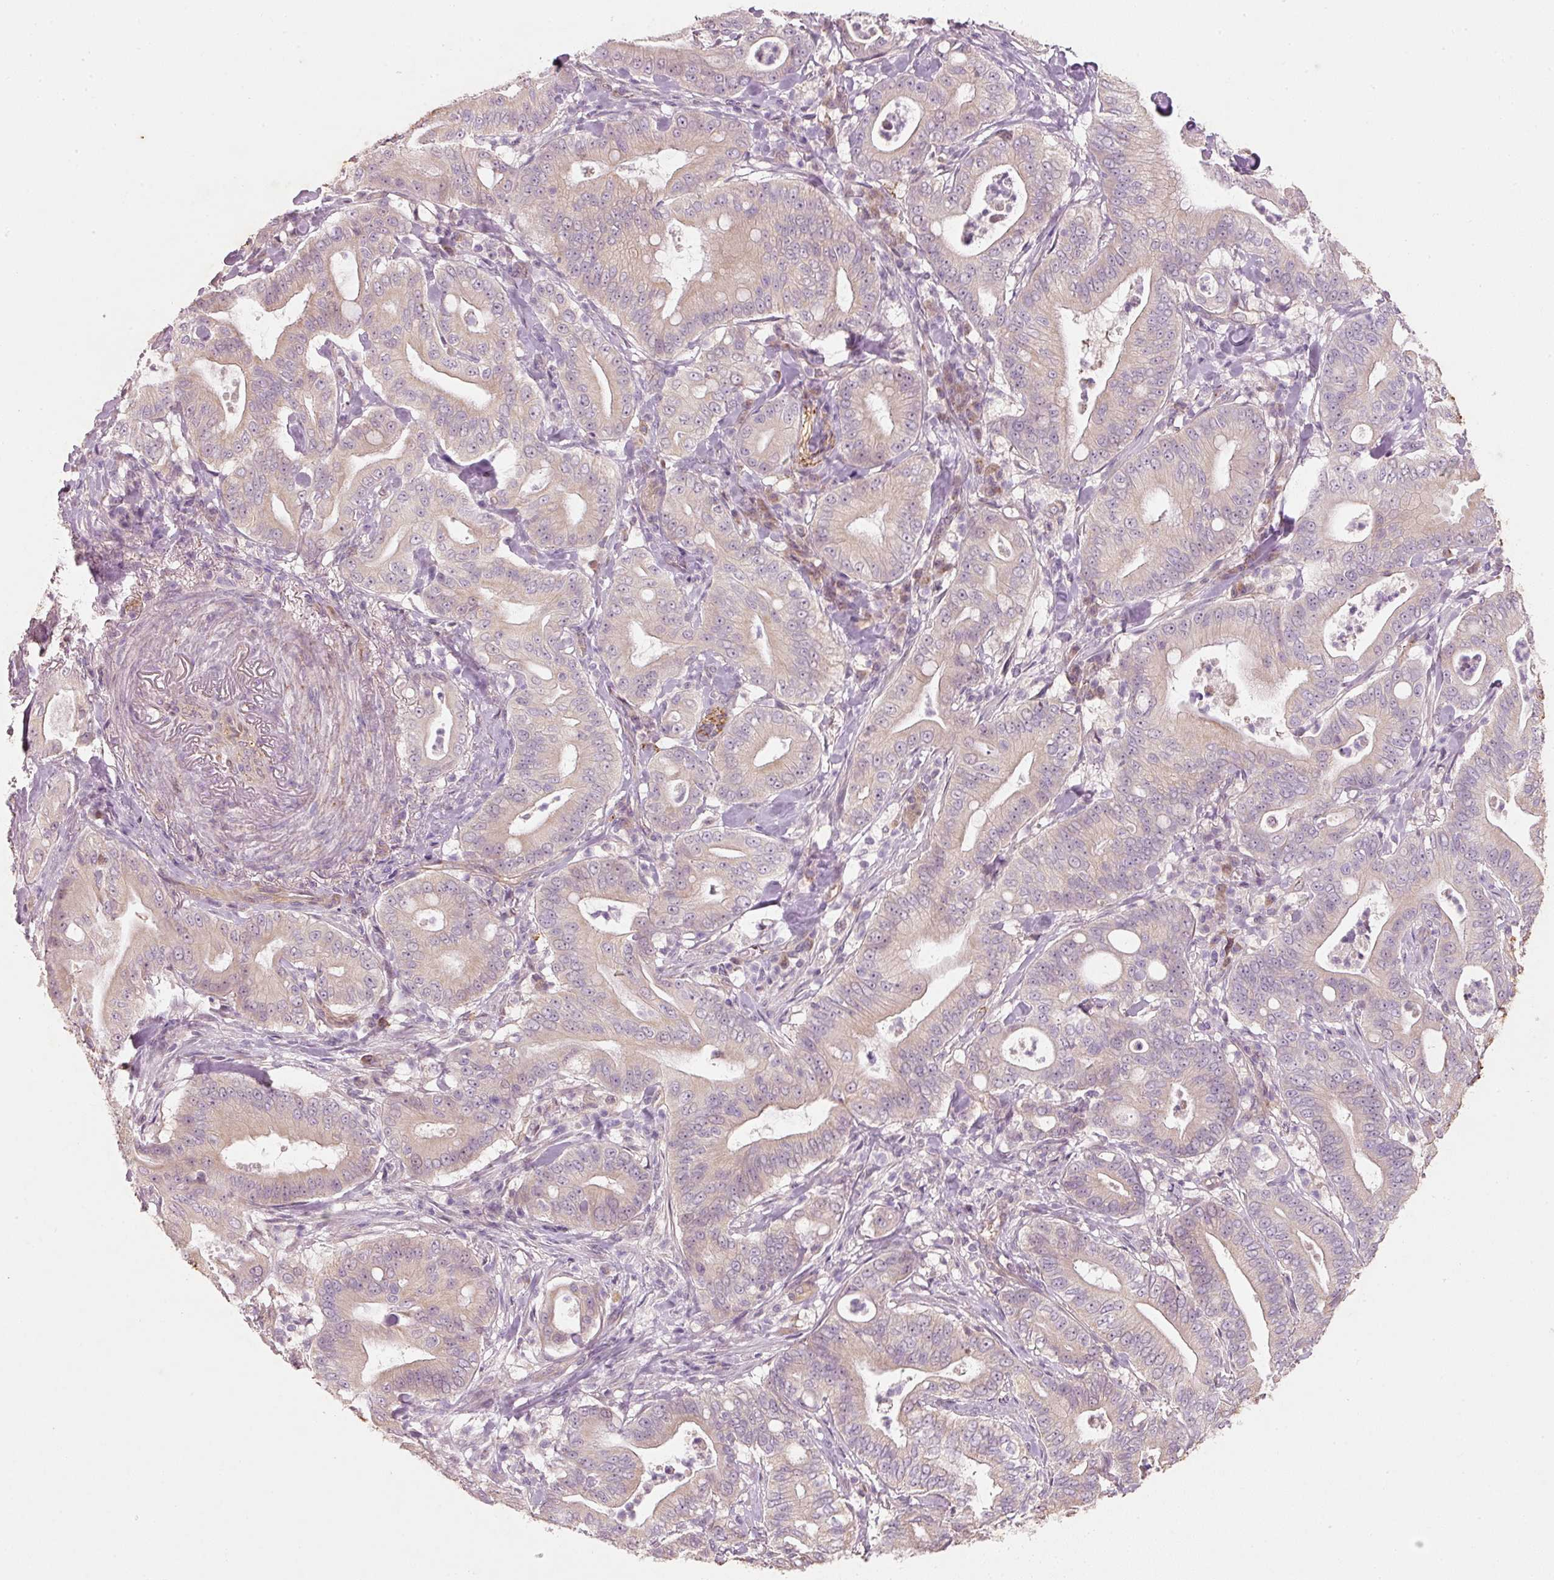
{"staining": {"intensity": "weak", "quantity": "<25%", "location": "cytoplasmic/membranous"}, "tissue": "pancreatic cancer", "cell_type": "Tumor cells", "image_type": "cancer", "snomed": [{"axis": "morphology", "description": "Adenocarcinoma, NOS"}, {"axis": "topography", "description": "Pancreas"}], "caption": "IHC of pancreatic adenocarcinoma exhibits no expression in tumor cells. (Brightfield microscopy of DAB (3,3'-diaminobenzidine) immunohistochemistry (IHC) at high magnification).", "gene": "RGL2", "patient": {"sex": "male", "age": 71}}